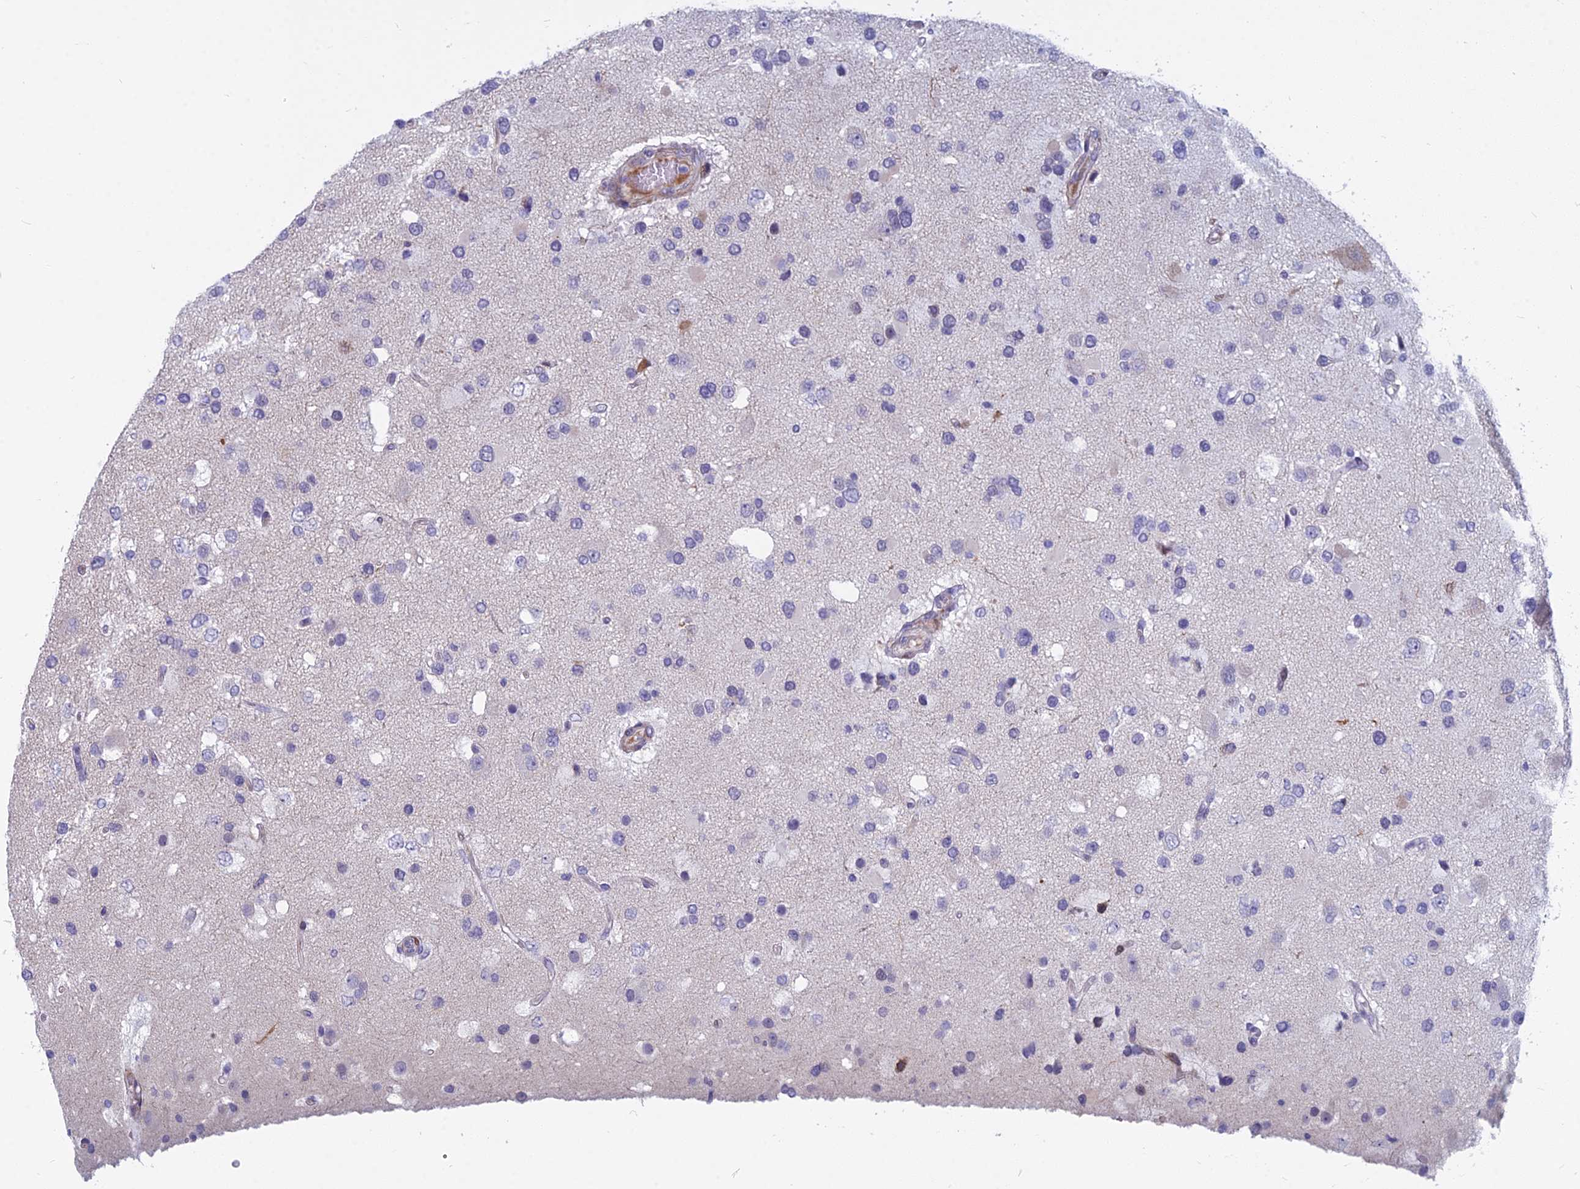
{"staining": {"intensity": "negative", "quantity": "none", "location": "none"}, "tissue": "glioma", "cell_type": "Tumor cells", "image_type": "cancer", "snomed": [{"axis": "morphology", "description": "Glioma, malignant, High grade"}, {"axis": "topography", "description": "Brain"}], "caption": "An image of human glioma is negative for staining in tumor cells.", "gene": "MYBPC2", "patient": {"sex": "male", "age": 53}}